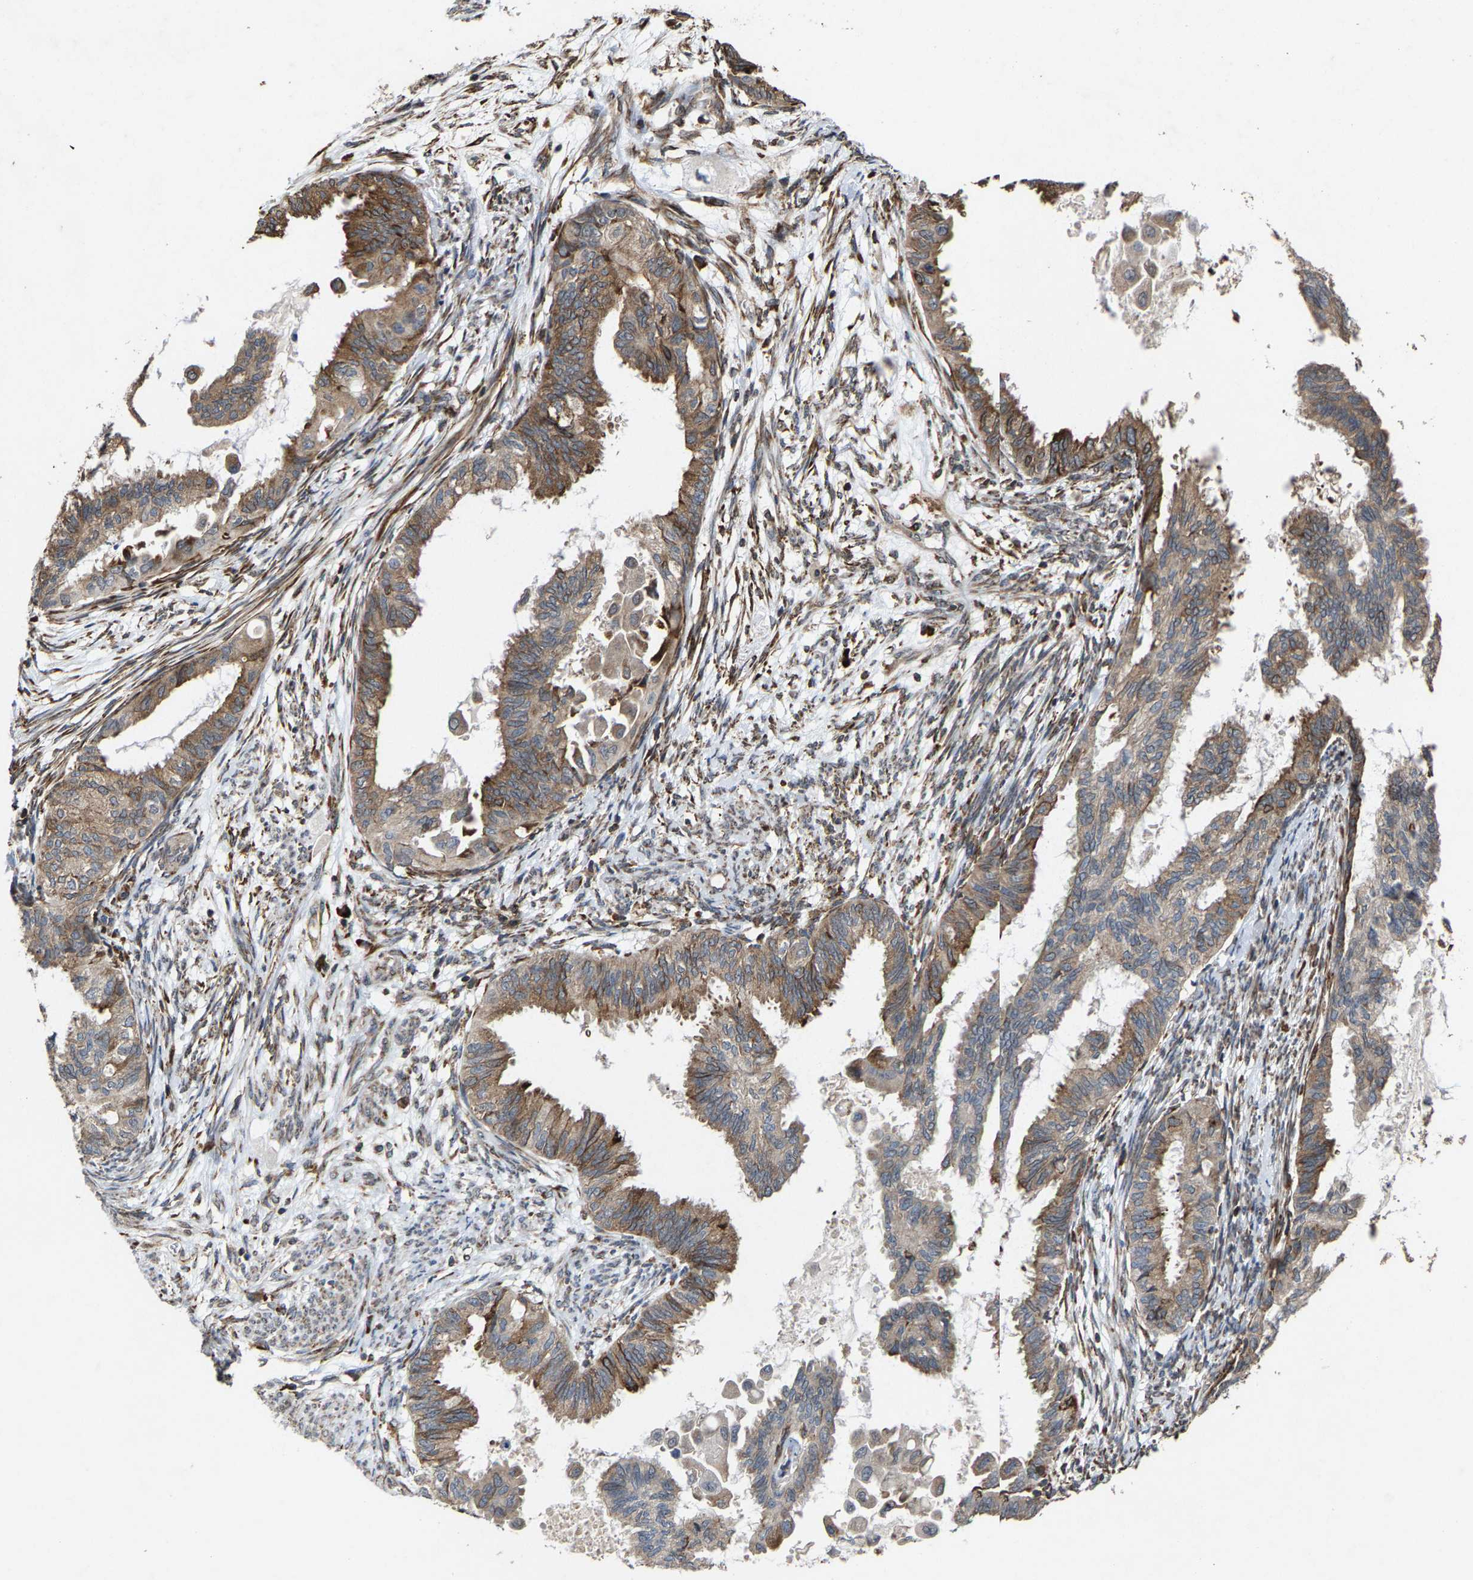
{"staining": {"intensity": "moderate", "quantity": ">75%", "location": "cytoplasmic/membranous"}, "tissue": "cervical cancer", "cell_type": "Tumor cells", "image_type": "cancer", "snomed": [{"axis": "morphology", "description": "Normal tissue, NOS"}, {"axis": "morphology", "description": "Adenocarcinoma, NOS"}, {"axis": "topography", "description": "Cervix"}, {"axis": "topography", "description": "Endometrium"}], "caption": "Brown immunohistochemical staining in human cervical cancer (adenocarcinoma) displays moderate cytoplasmic/membranous expression in about >75% of tumor cells. Ihc stains the protein of interest in brown and the nuclei are stained blue.", "gene": "FGD3", "patient": {"sex": "female", "age": 86}}